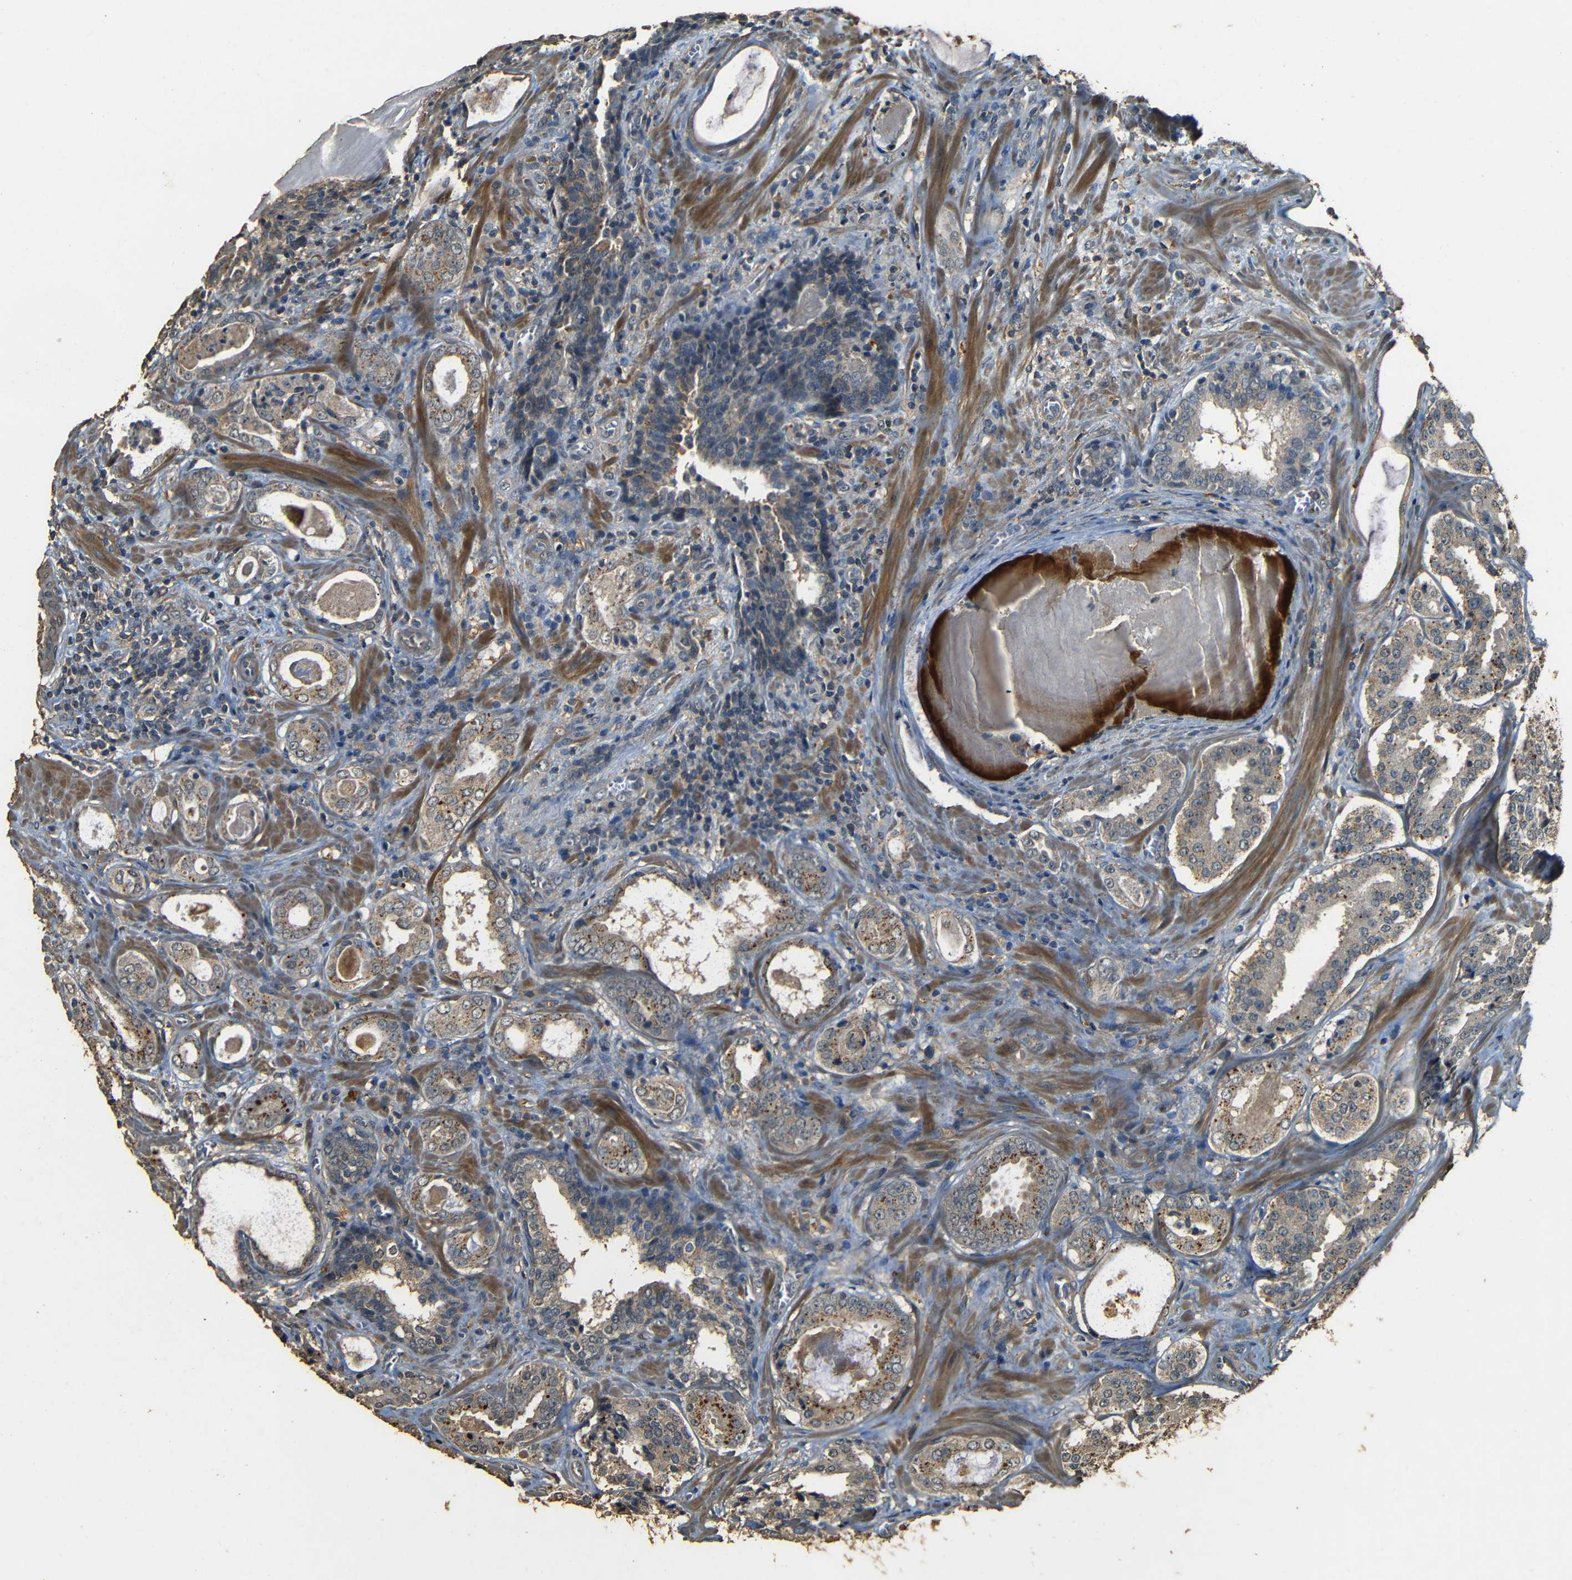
{"staining": {"intensity": "moderate", "quantity": ">75%", "location": "cytoplasmic/membranous"}, "tissue": "prostate cancer", "cell_type": "Tumor cells", "image_type": "cancer", "snomed": [{"axis": "morphology", "description": "Adenocarcinoma, High grade"}, {"axis": "topography", "description": "Prostate"}], "caption": "About >75% of tumor cells in adenocarcinoma (high-grade) (prostate) demonstrate moderate cytoplasmic/membranous protein positivity as visualized by brown immunohistochemical staining.", "gene": "PDE5A", "patient": {"sex": "male", "age": 60}}